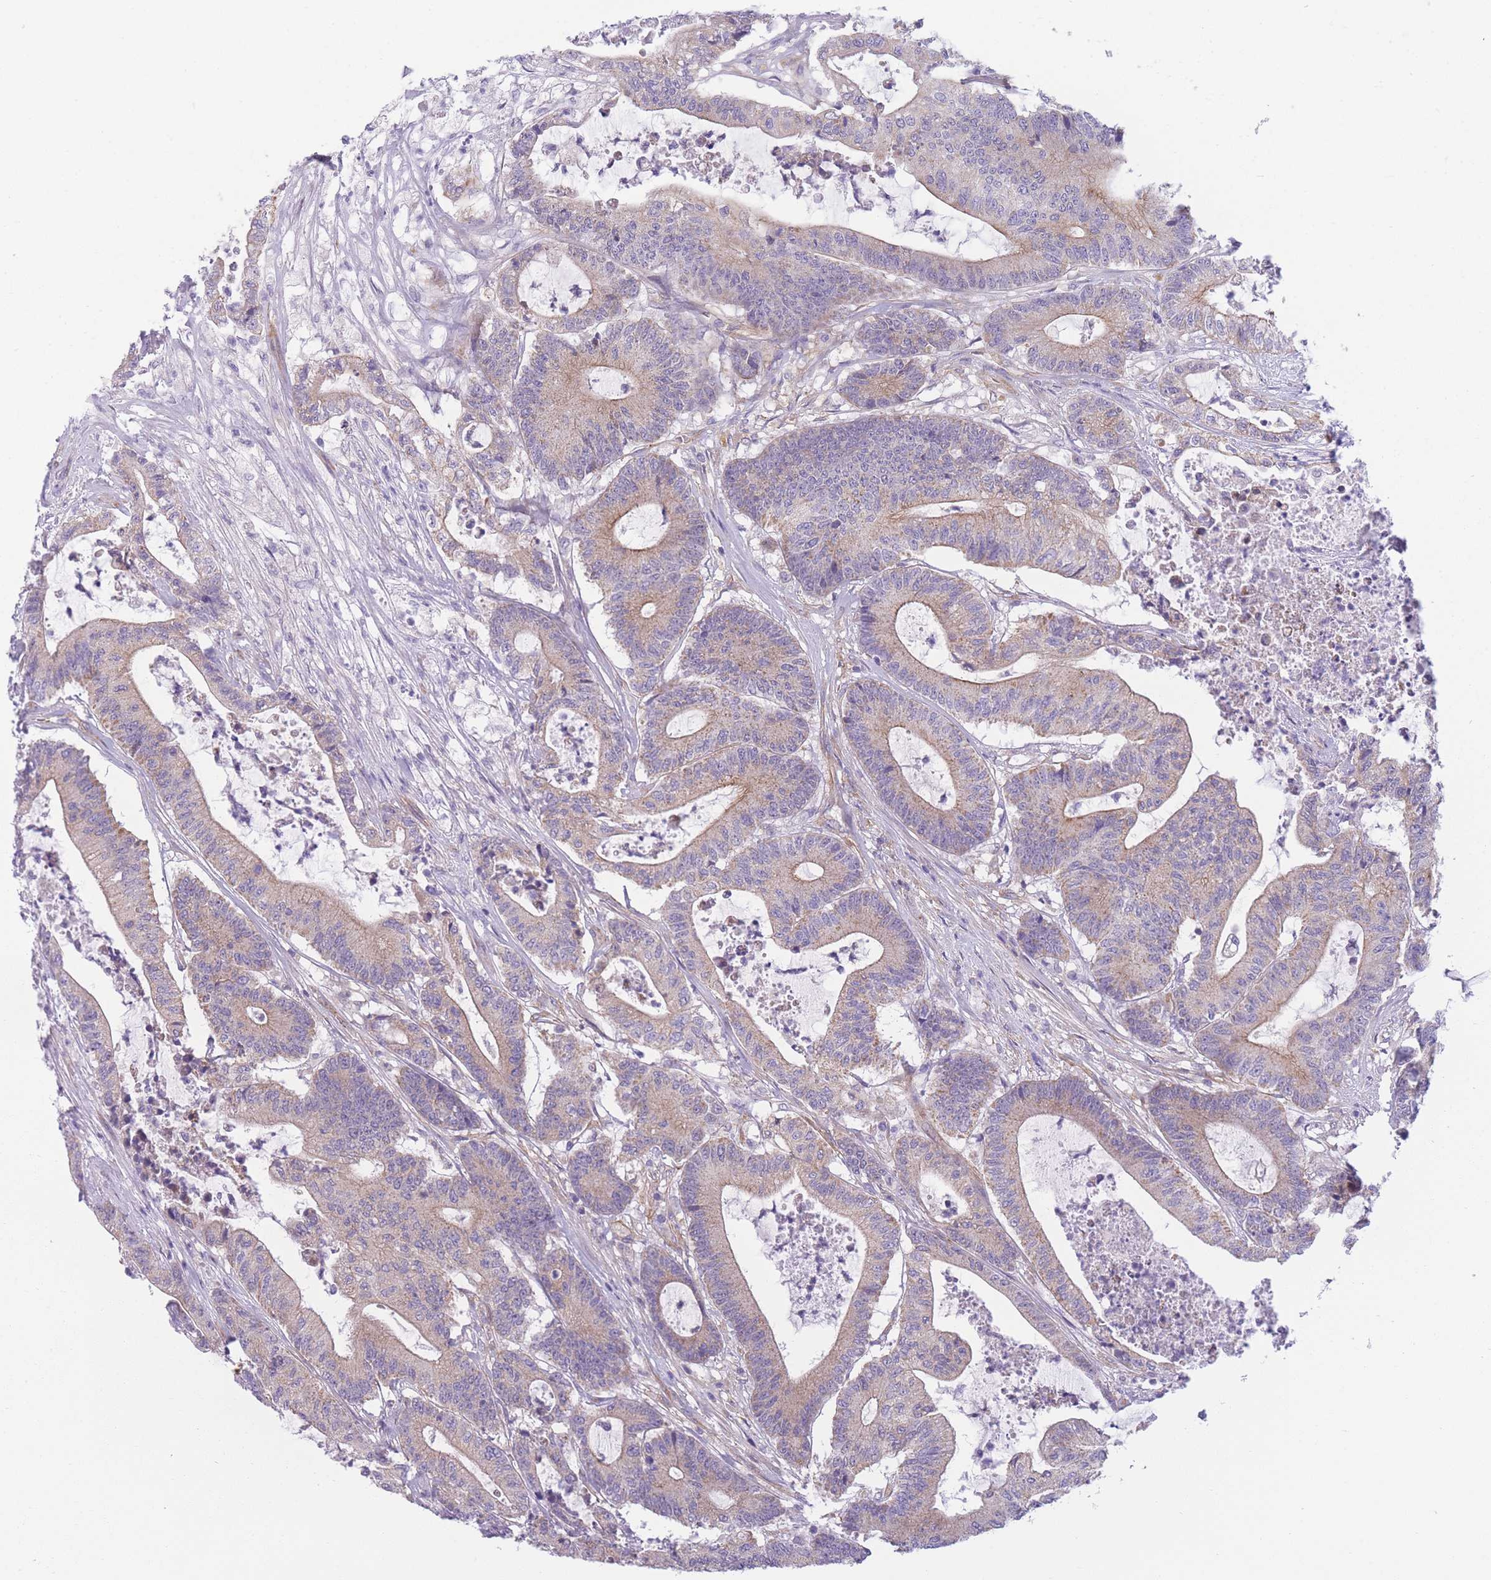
{"staining": {"intensity": "moderate", "quantity": "<25%", "location": "cytoplasmic/membranous"}, "tissue": "colorectal cancer", "cell_type": "Tumor cells", "image_type": "cancer", "snomed": [{"axis": "morphology", "description": "Adenocarcinoma, NOS"}, {"axis": "topography", "description": "Colon"}], "caption": "Immunohistochemical staining of human adenocarcinoma (colorectal) displays moderate cytoplasmic/membranous protein positivity in approximately <25% of tumor cells.", "gene": "SERPINB3", "patient": {"sex": "female", "age": 84}}